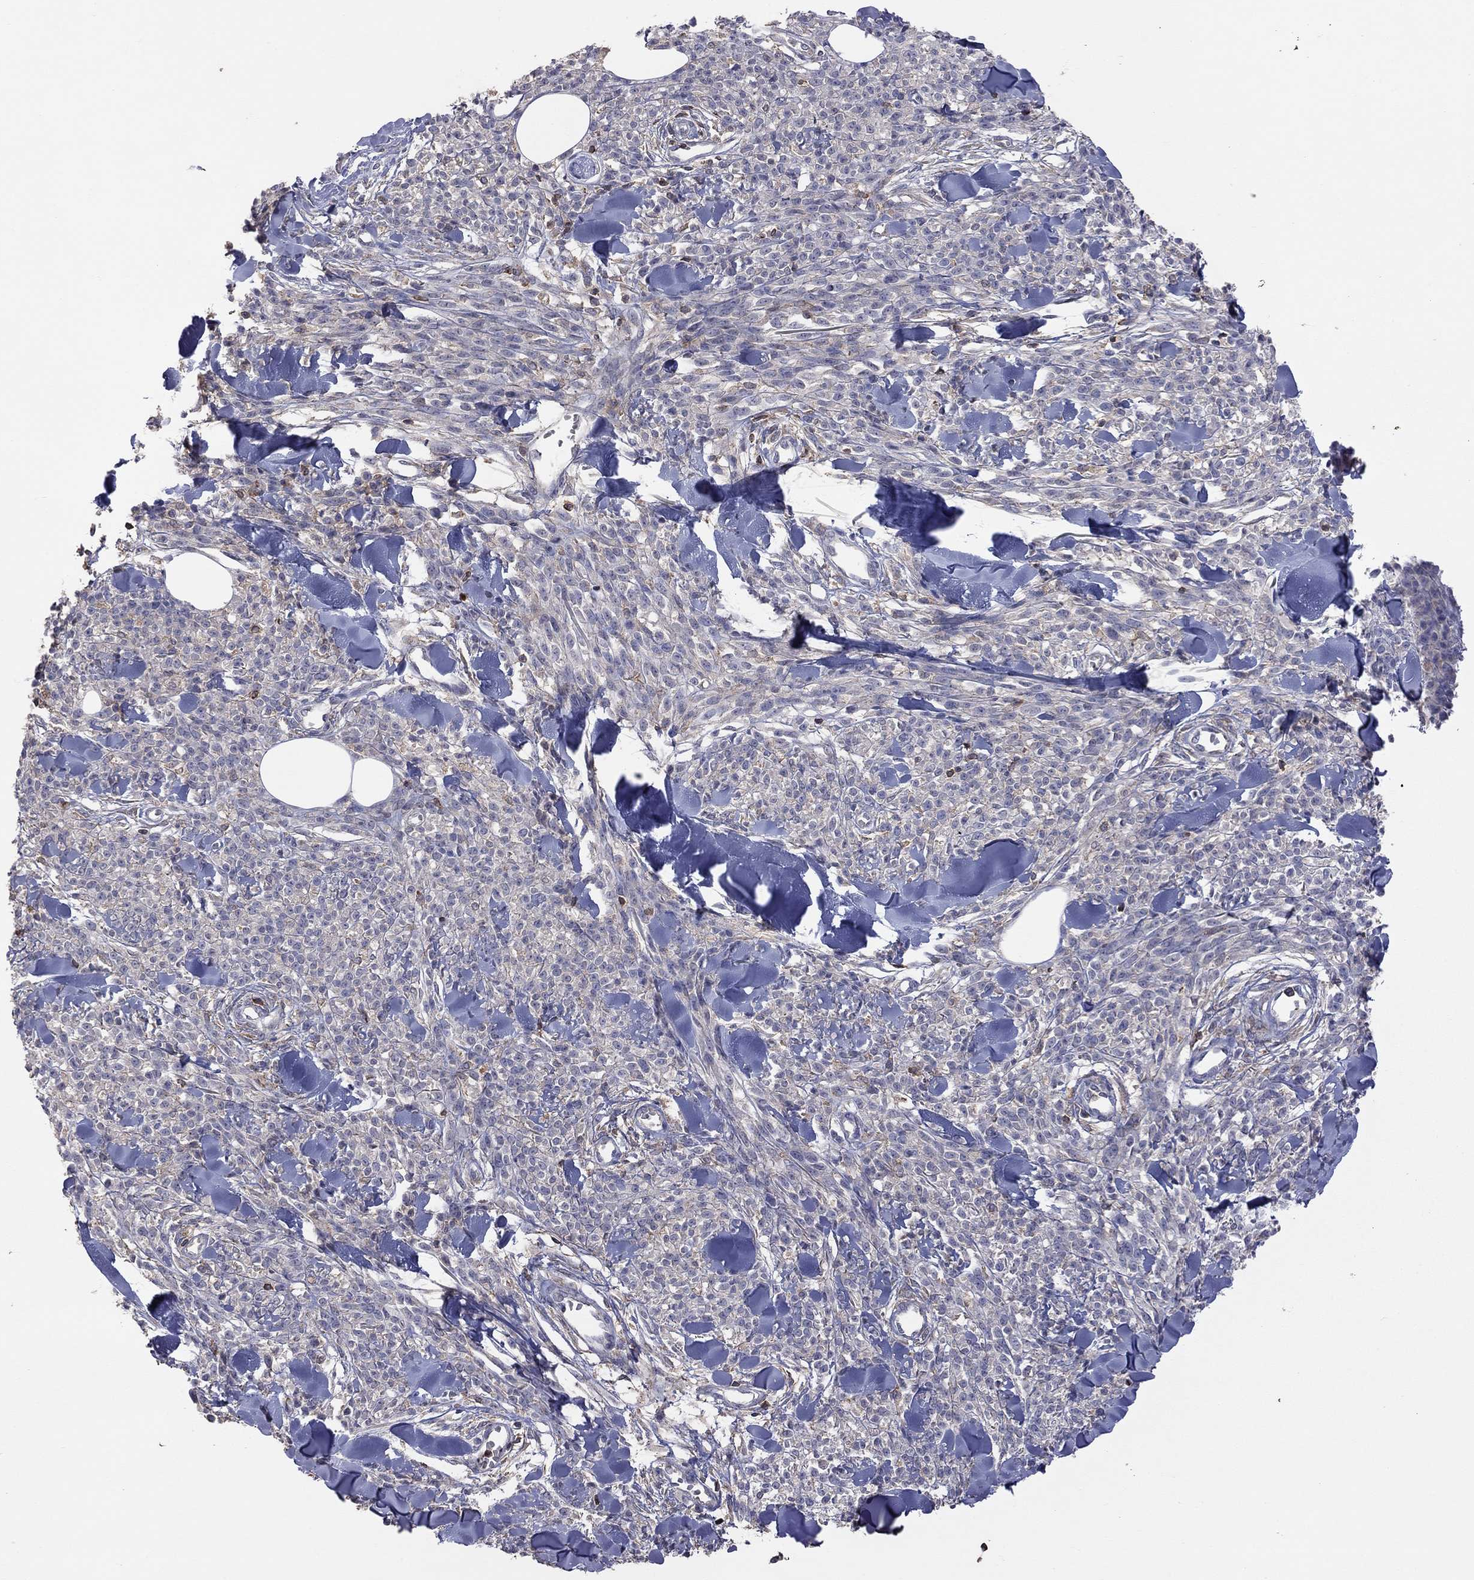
{"staining": {"intensity": "negative", "quantity": "none", "location": "none"}, "tissue": "melanoma", "cell_type": "Tumor cells", "image_type": "cancer", "snomed": [{"axis": "morphology", "description": "Malignant melanoma, NOS"}, {"axis": "topography", "description": "Skin"}, {"axis": "topography", "description": "Skin of trunk"}], "caption": "A high-resolution micrograph shows IHC staining of malignant melanoma, which shows no significant expression in tumor cells.", "gene": "IPCEF1", "patient": {"sex": "male", "age": 74}}